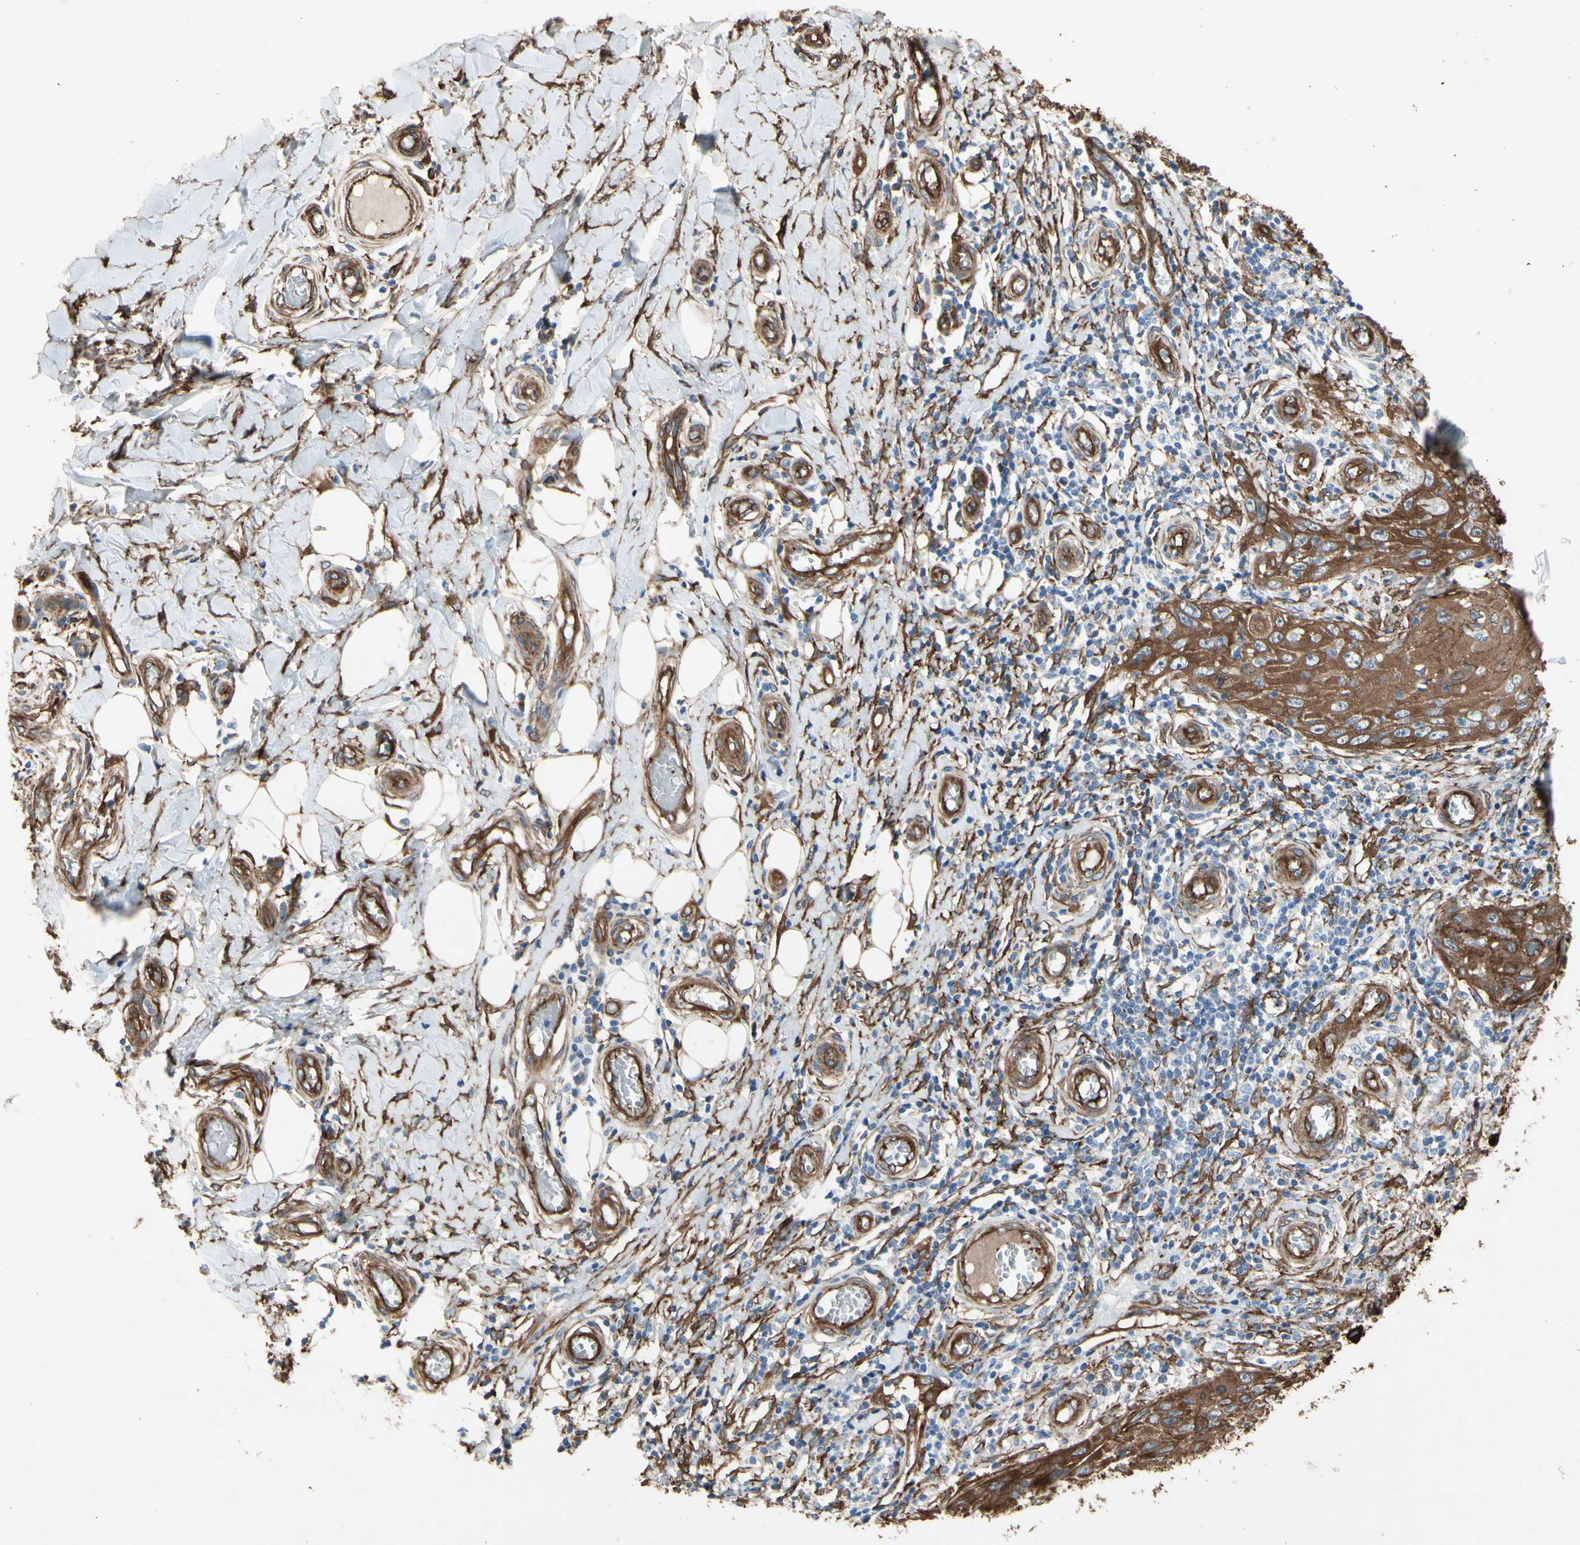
{"staining": {"intensity": "moderate", "quantity": ">75%", "location": "cytoplasmic/membranous"}, "tissue": "skin cancer", "cell_type": "Tumor cells", "image_type": "cancer", "snomed": [{"axis": "morphology", "description": "Squamous cell carcinoma, NOS"}, {"axis": "topography", "description": "Skin"}], "caption": "Protein staining of skin cancer (squamous cell carcinoma) tissue reveals moderate cytoplasmic/membranous staining in about >75% of tumor cells. The staining was performed using DAB (3,3'-diaminobenzidine) to visualize the protein expression in brown, while the nuclei were stained in blue with hematoxylin (Magnification: 20x).", "gene": "CTTNBP2", "patient": {"sex": "female", "age": 73}}